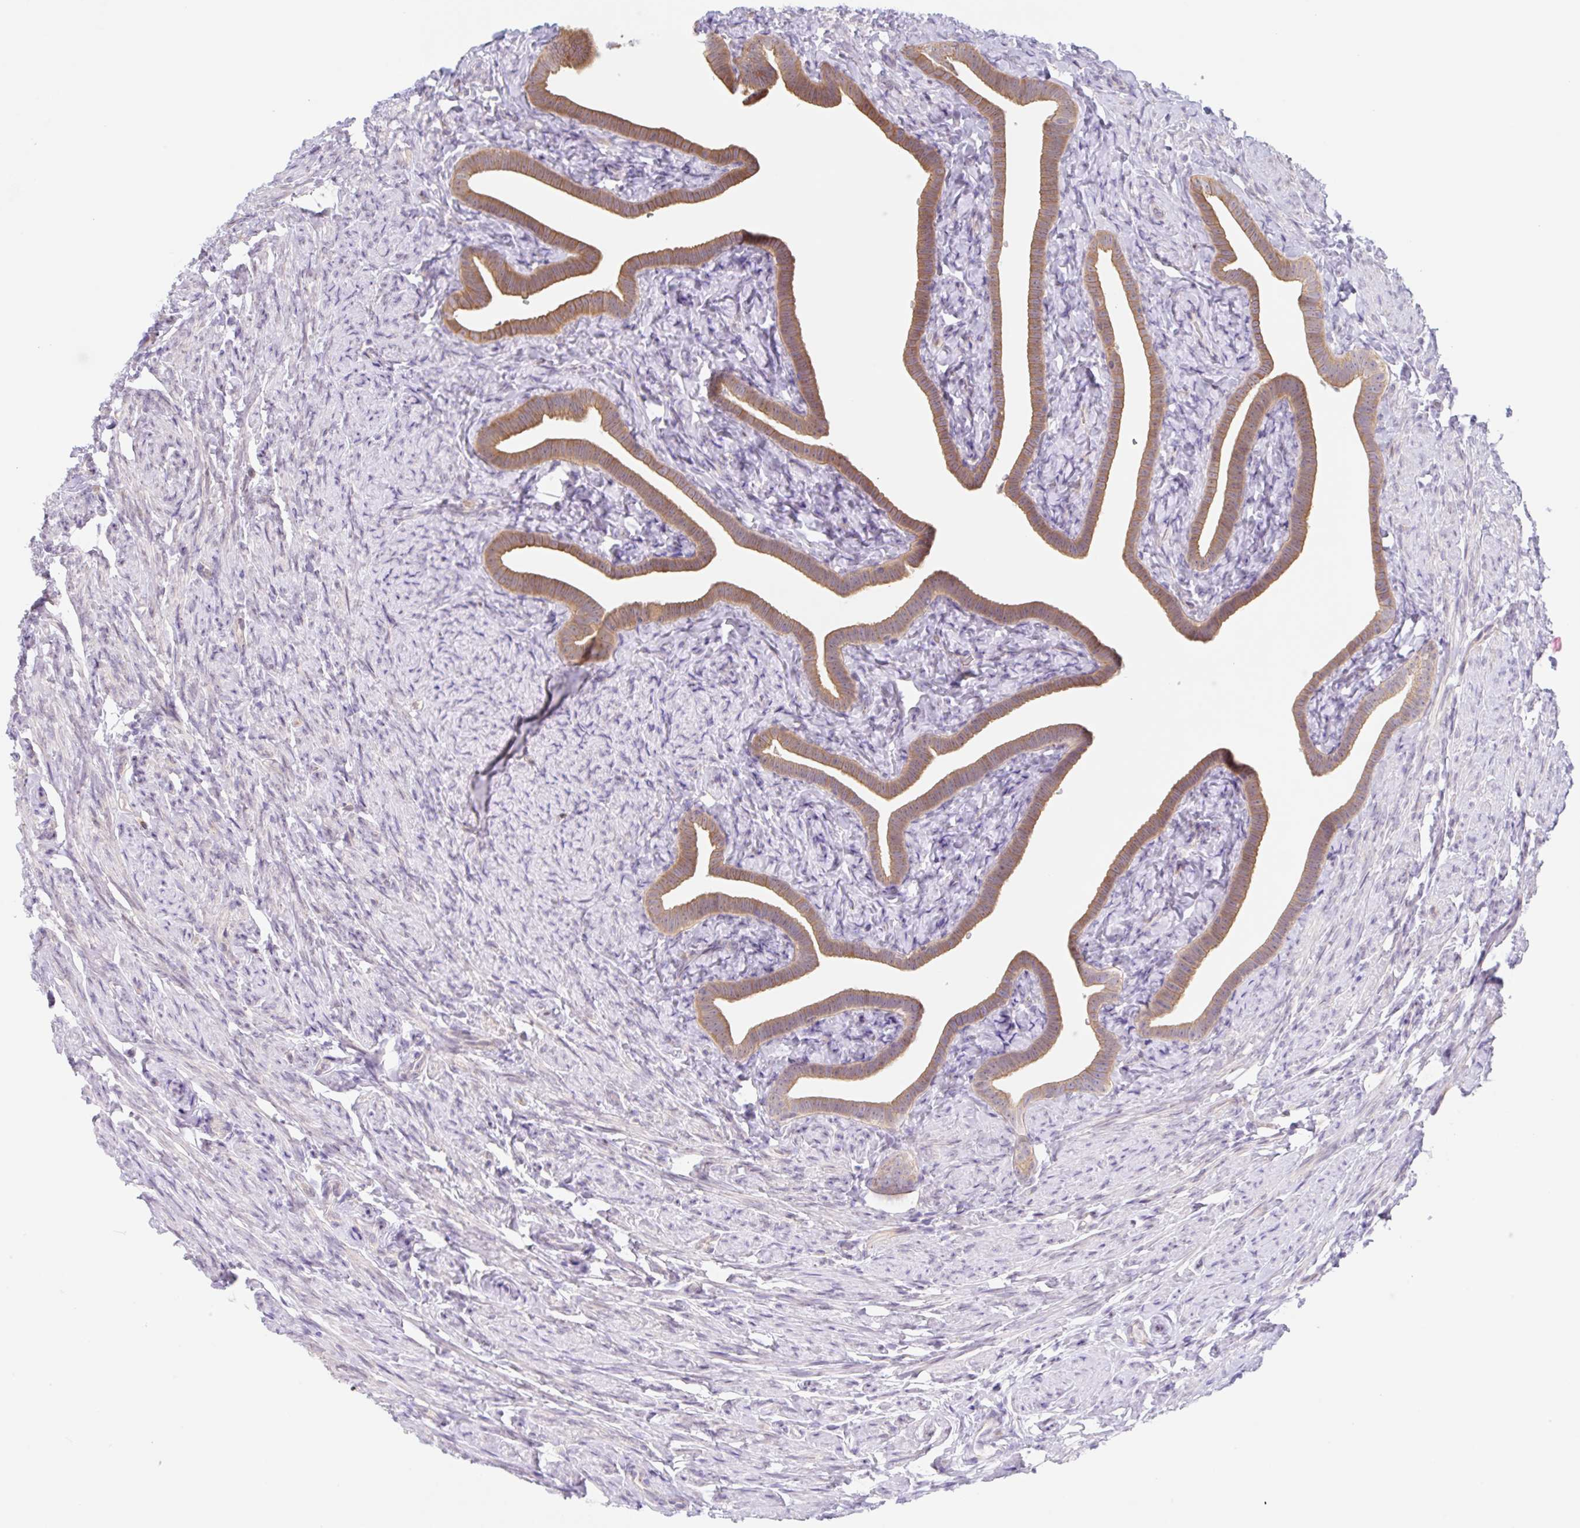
{"staining": {"intensity": "moderate", "quantity": ">75%", "location": "cytoplasmic/membranous"}, "tissue": "fallopian tube", "cell_type": "Glandular cells", "image_type": "normal", "snomed": [{"axis": "morphology", "description": "Normal tissue, NOS"}, {"axis": "topography", "description": "Fallopian tube"}], "caption": "An immunohistochemistry (IHC) histopathology image of normal tissue is shown. Protein staining in brown highlights moderate cytoplasmic/membranous positivity in fallopian tube within glandular cells. (Brightfield microscopy of DAB IHC at high magnification).", "gene": "TBPL2", "patient": {"sex": "female", "age": 69}}